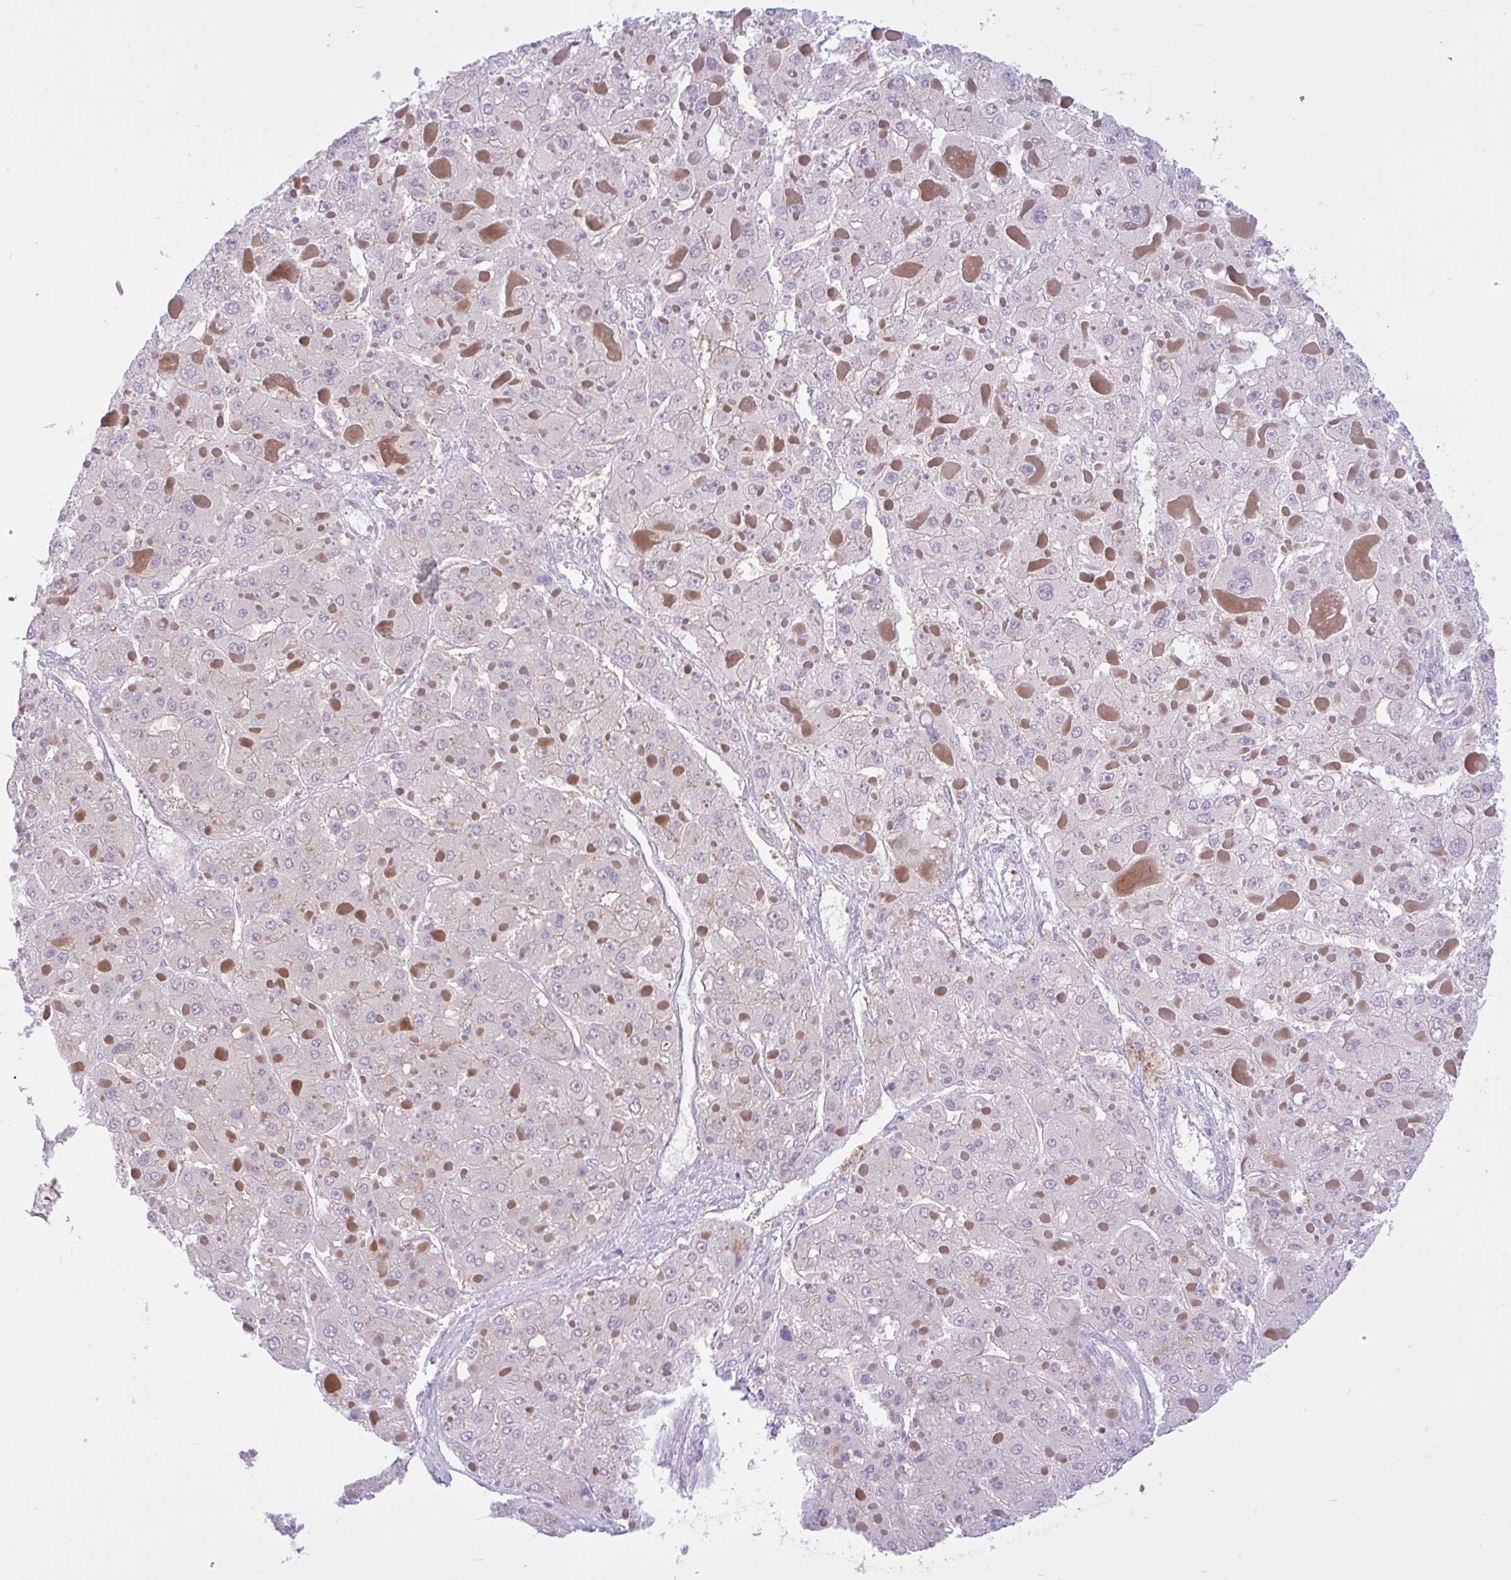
{"staining": {"intensity": "negative", "quantity": "none", "location": "none"}, "tissue": "liver cancer", "cell_type": "Tumor cells", "image_type": "cancer", "snomed": [{"axis": "morphology", "description": "Carcinoma, Hepatocellular, NOS"}, {"axis": "topography", "description": "Liver"}], "caption": "Liver cancer (hepatocellular carcinoma) was stained to show a protein in brown. There is no significant staining in tumor cells.", "gene": "ZNF101", "patient": {"sex": "female", "age": 73}}